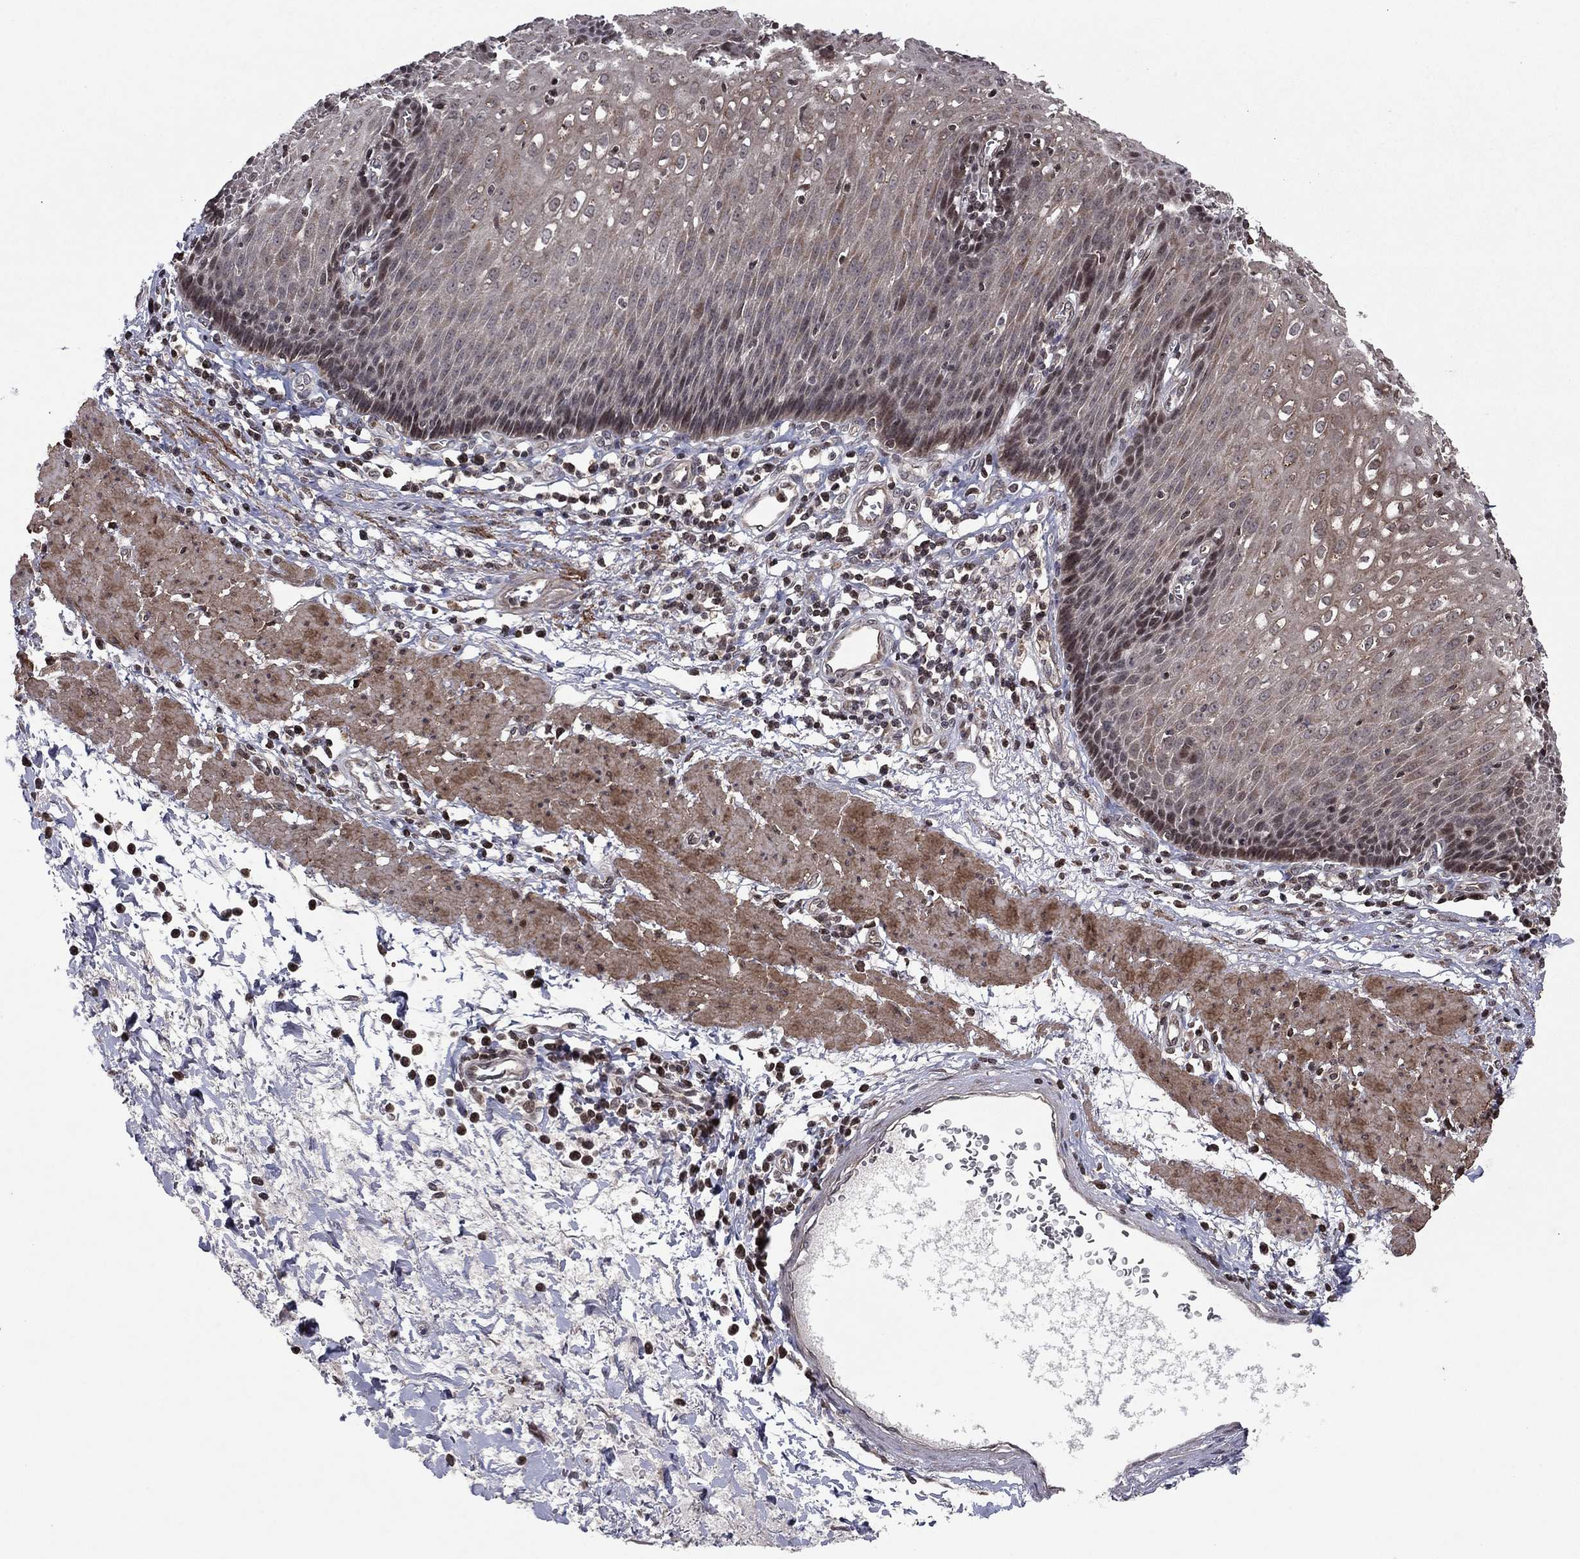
{"staining": {"intensity": "moderate", "quantity": "<25%", "location": "cytoplasmic/membranous"}, "tissue": "esophagus", "cell_type": "Squamous epithelial cells", "image_type": "normal", "snomed": [{"axis": "morphology", "description": "Normal tissue, NOS"}, {"axis": "topography", "description": "Esophagus"}], "caption": "Moderate cytoplasmic/membranous staining is present in approximately <25% of squamous epithelial cells in benign esophagus. Nuclei are stained in blue.", "gene": "SORBS1", "patient": {"sex": "male", "age": 57}}